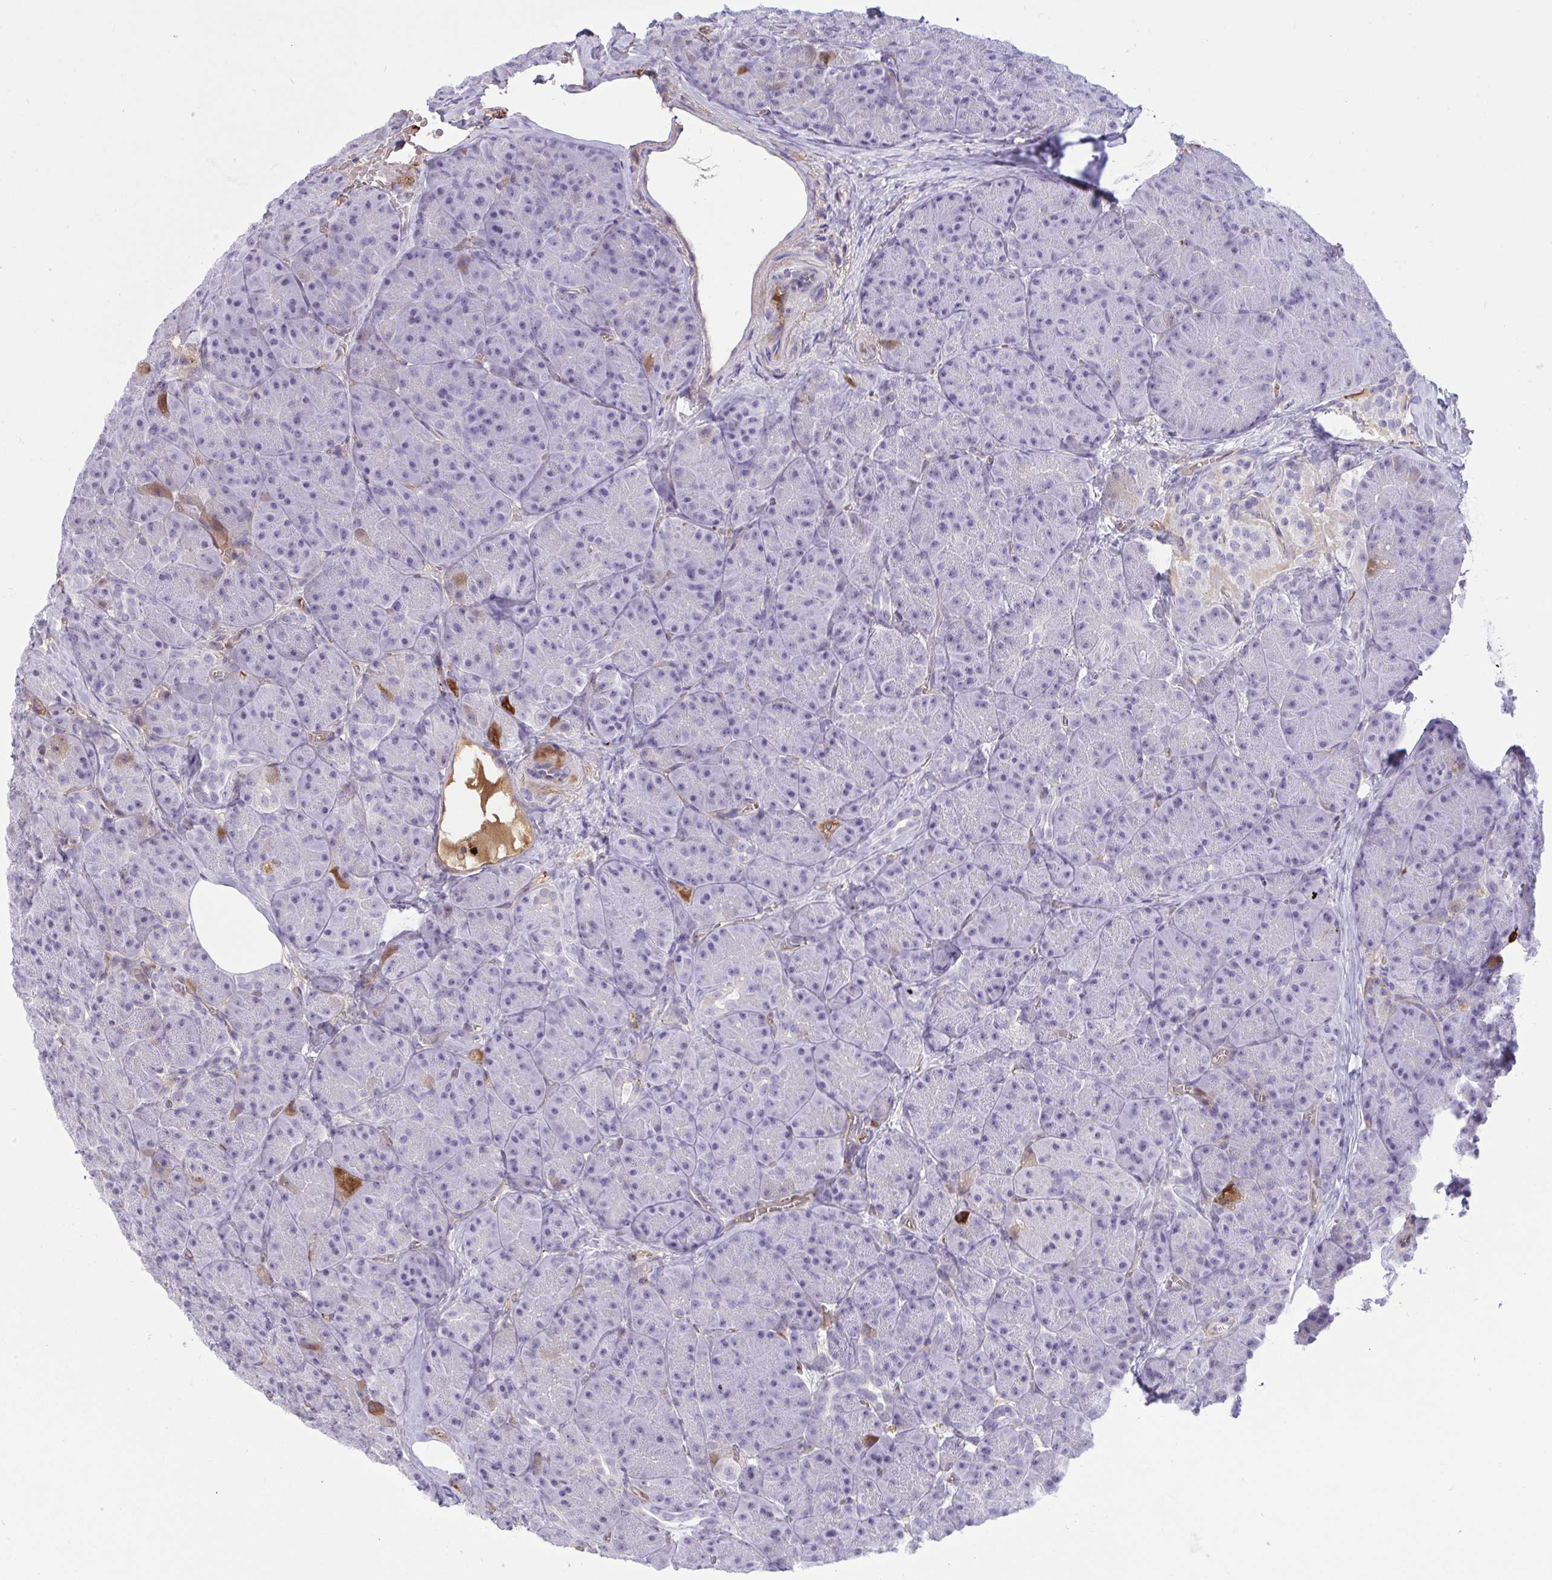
{"staining": {"intensity": "moderate", "quantity": "<25%", "location": "cytoplasmic/membranous"}, "tissue": "pancreas", "cell_type": "Exocrine glandular cells", "image_type": "normal", "snomed": [{"axis": "morphology", "description": "Normal tissue, NOS"}, {"axis": "topography", "description": "Pancreas"}], "caption": "Immunohistochemical staining of normal pancreas displays moderate cytoplasmic/membranous protein expression in approximately <25% of exocrine glandular cells. (brown staining indicates protein expression, while blue staining denotes nuclei).", "gene": "F2", "patient": {"sex": "male", "age": 57}}